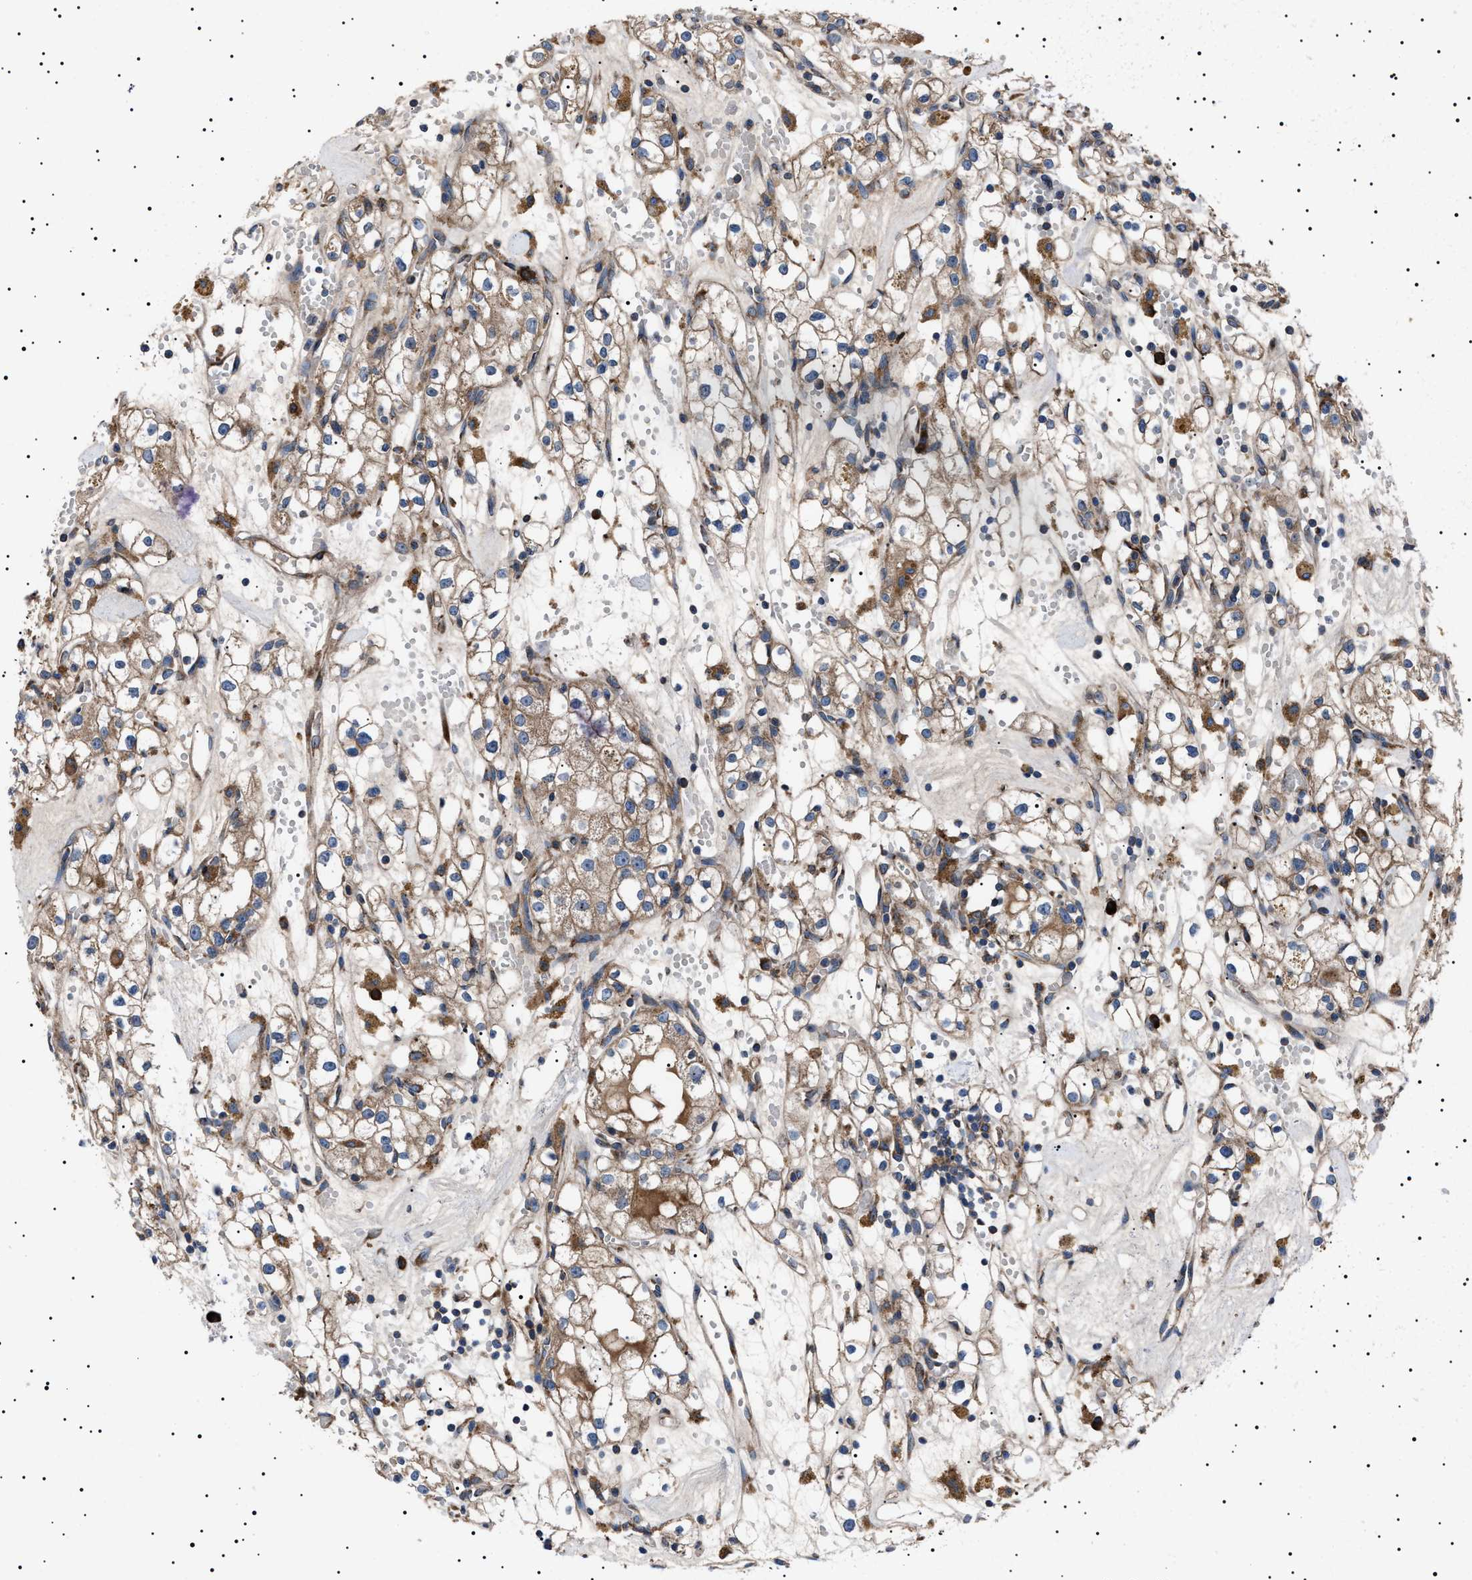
{"staining": {"intensity": "moderate", "quantity": ">75%", "location": "cytoplasmic/membranous"}, "tissue": "renal cancer", "cell_type": "Tumor cells", "image_type": "cancer", "snomed": [{"axis": "morphology", "description": "Adenocarcinoma, NOS"}, {"axis": "topography", "description": "Kidney"}], "caption": "Renal adenocarcinoma stained with a brown dye shows moderate cytoplasmic/membranous positive staining in approximately >75% of tumor cells.", "gene": "TOP1MT", "patient": {"sex": "male", "age": 56}}